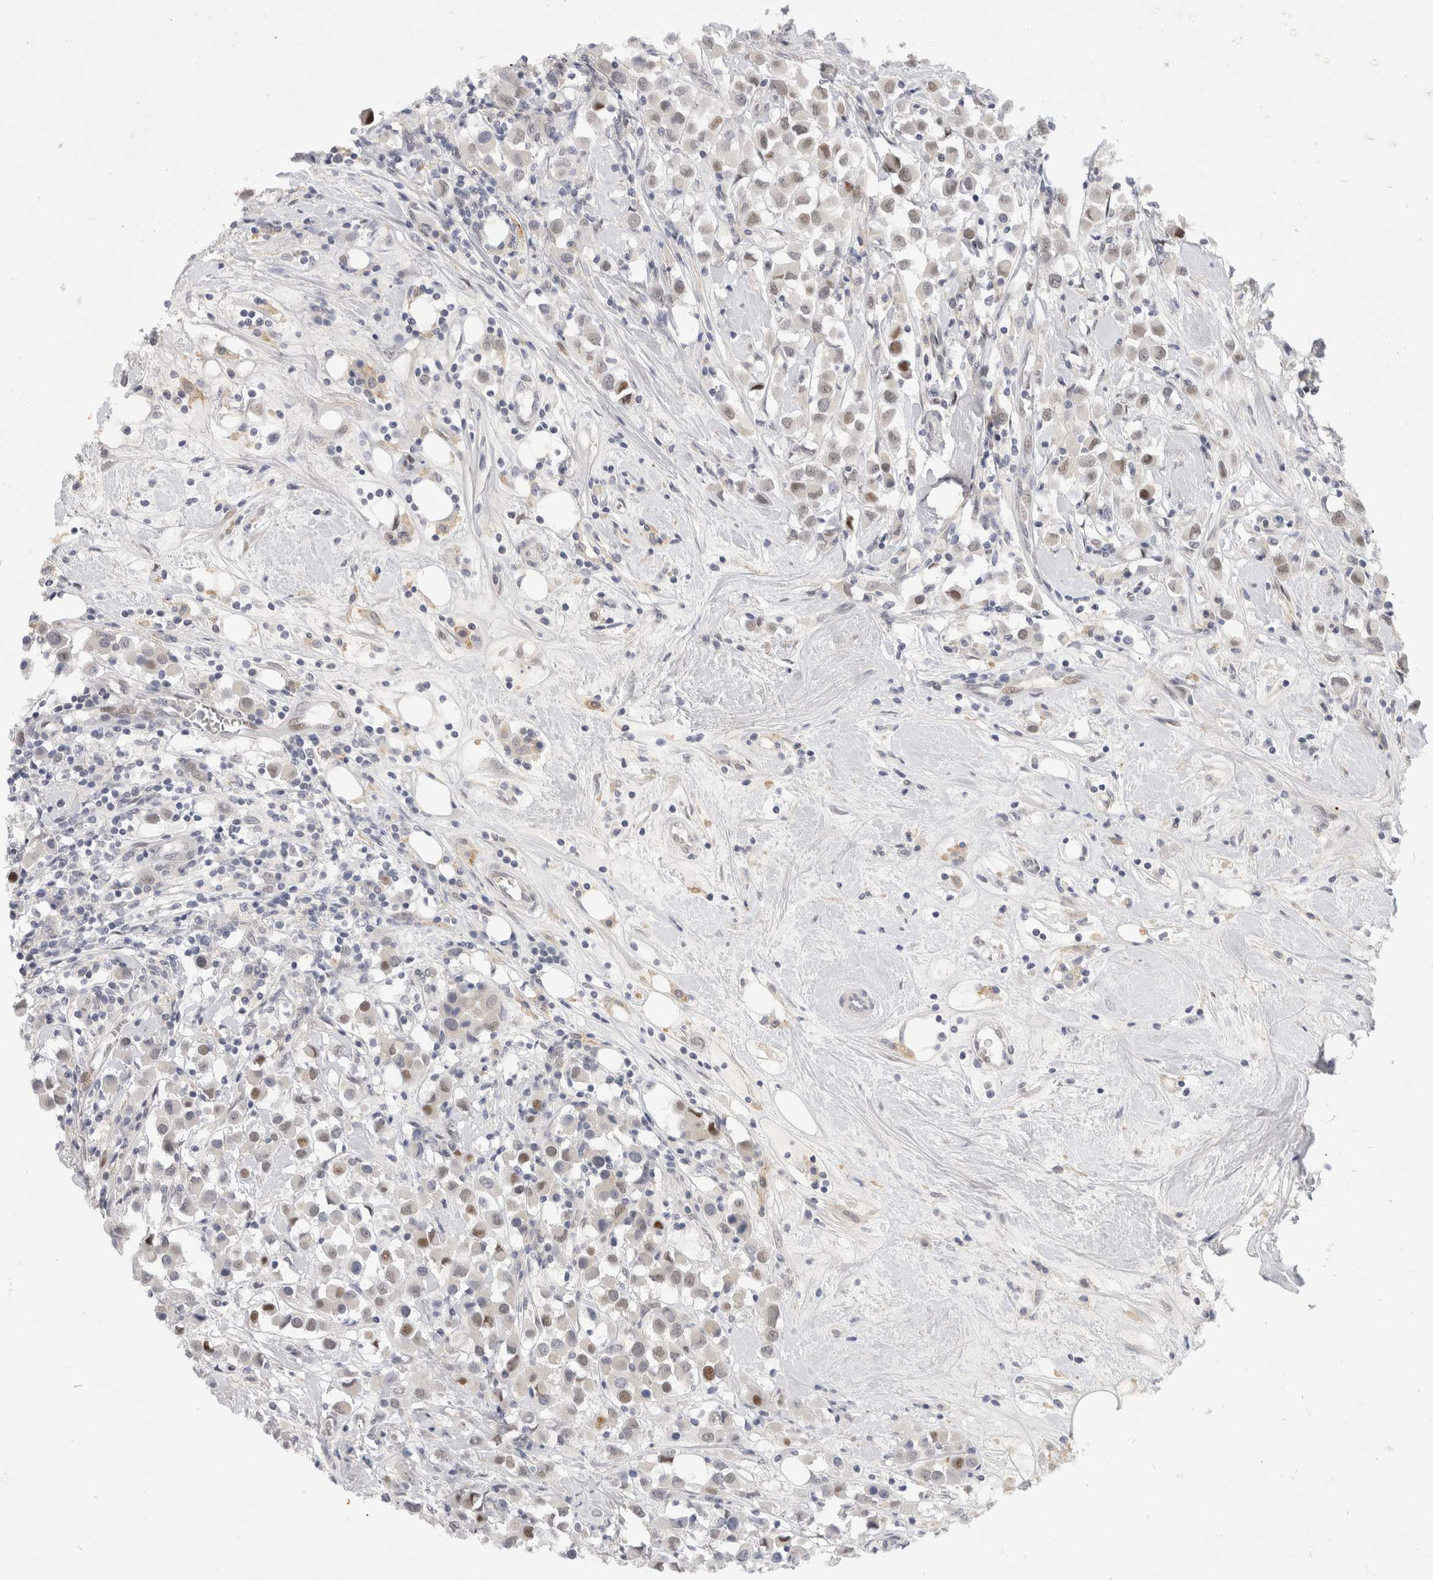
{"staining": {"intensity": "moderate", "quantity": "<25%", "location": "nuclear"}, "tissue": "breast cancer", "cell_type": "Tumor cells", "image_type": "cancer", "snomed": [{"axis": "morphology", "description": "Duct carcinoma"}, {"axis": "topography", "description": "Breast"}], "caption": "Breast cancer (intraductal carcinoma) stained for a protein (brown) demonstrates moderate nuclear positive expression in approximately <25% of tumor cells.", "gene": "TOM1L2", "patient": {"sex": "female", "age": 61}}